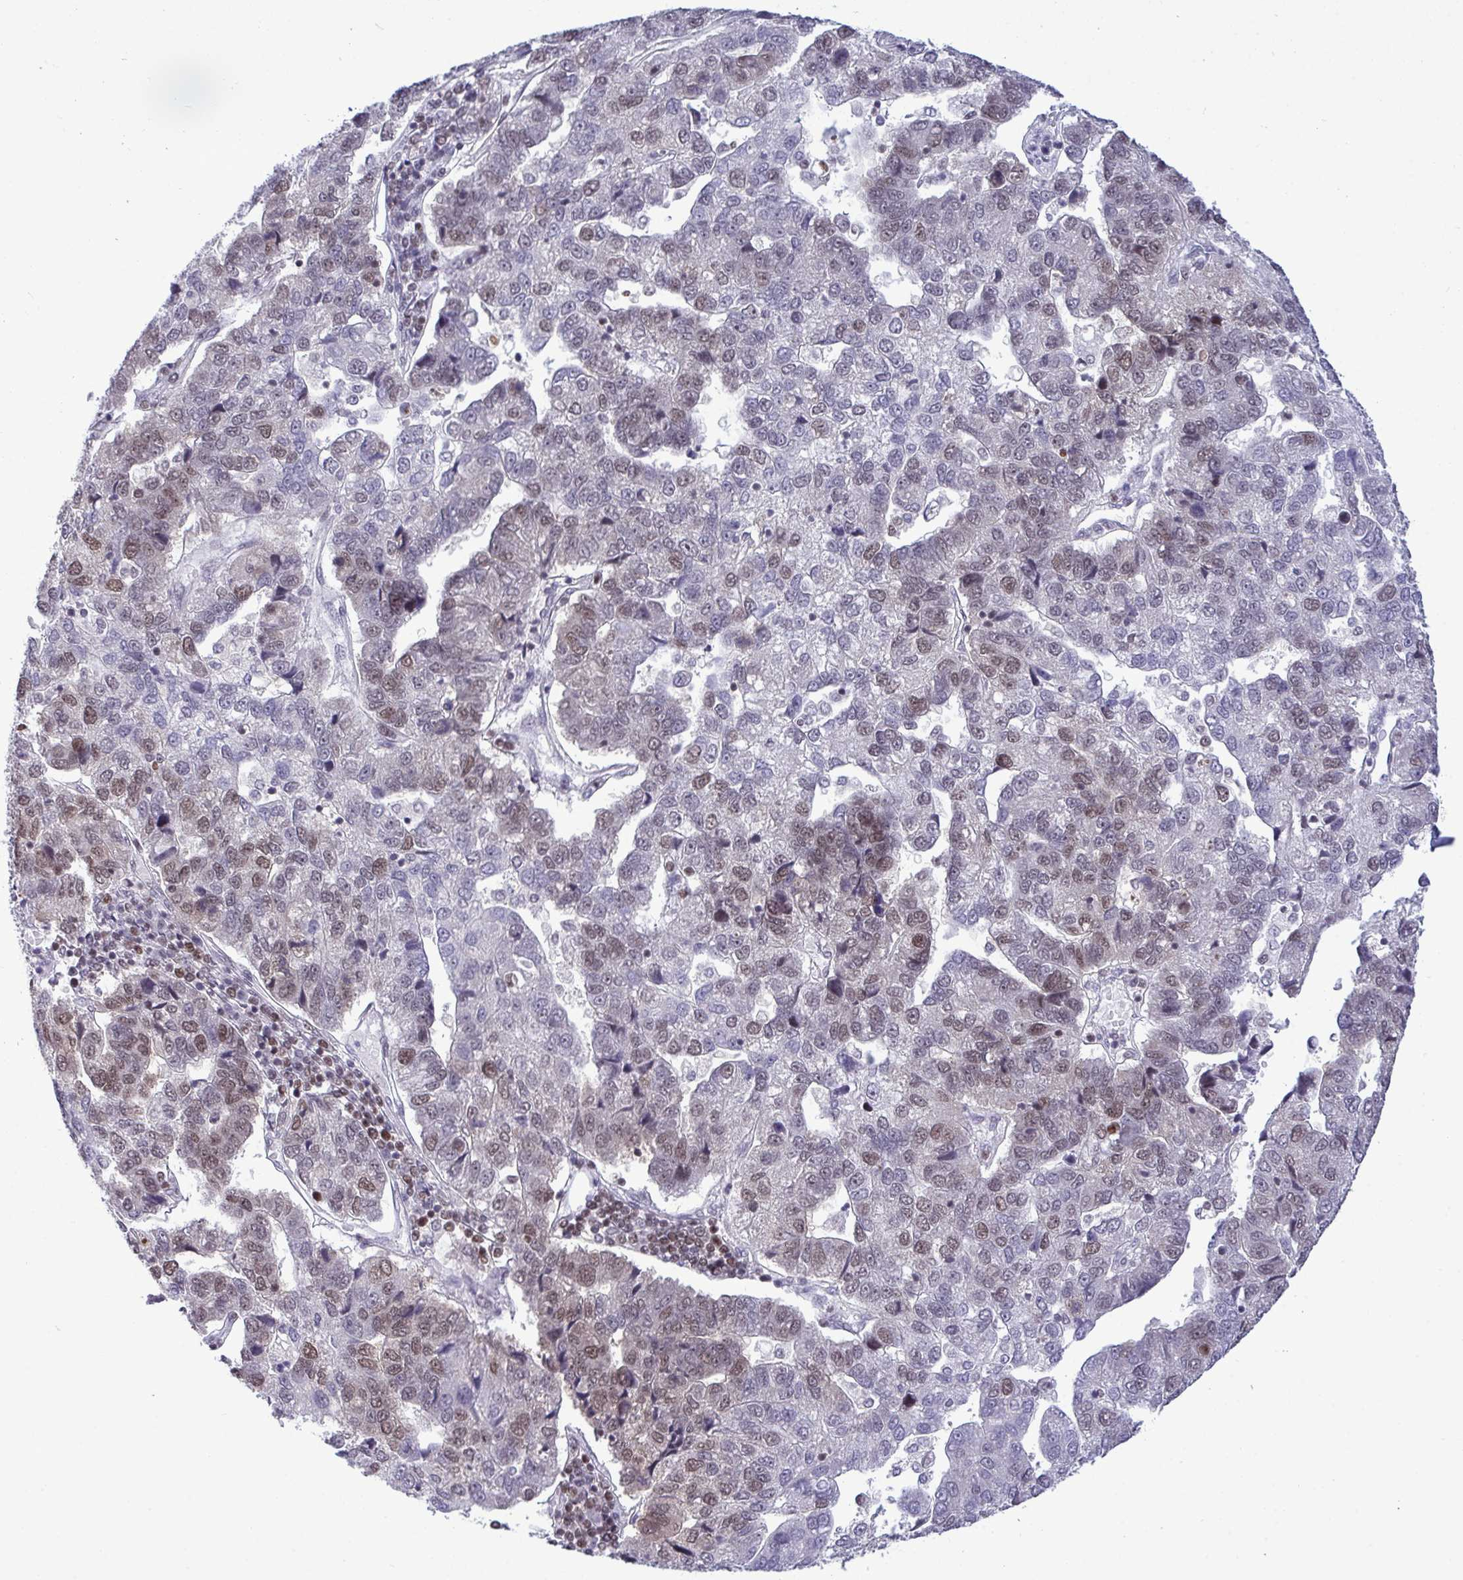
{"staining": {"intensity": "weak", "quantity": "25%-75%", "location": "nuclear"}, "tissue": "pancreatic cancer", "cell_type": "Tumor cells", "image_type": "cancer", "snomed": [{"axis": "morphology", "description": "Adenocarcinoma, NOS"}, {"axis": "topography", "description": "Pancreas"}], "caption": "Protein expression analysis of pancreatic cancer (adenocarcinoma) displays weak nuclear expression in approximately 25%-75% of tumor cells.", "gene": "RFC4", "patient": {"sex": "female", "age": 61}}